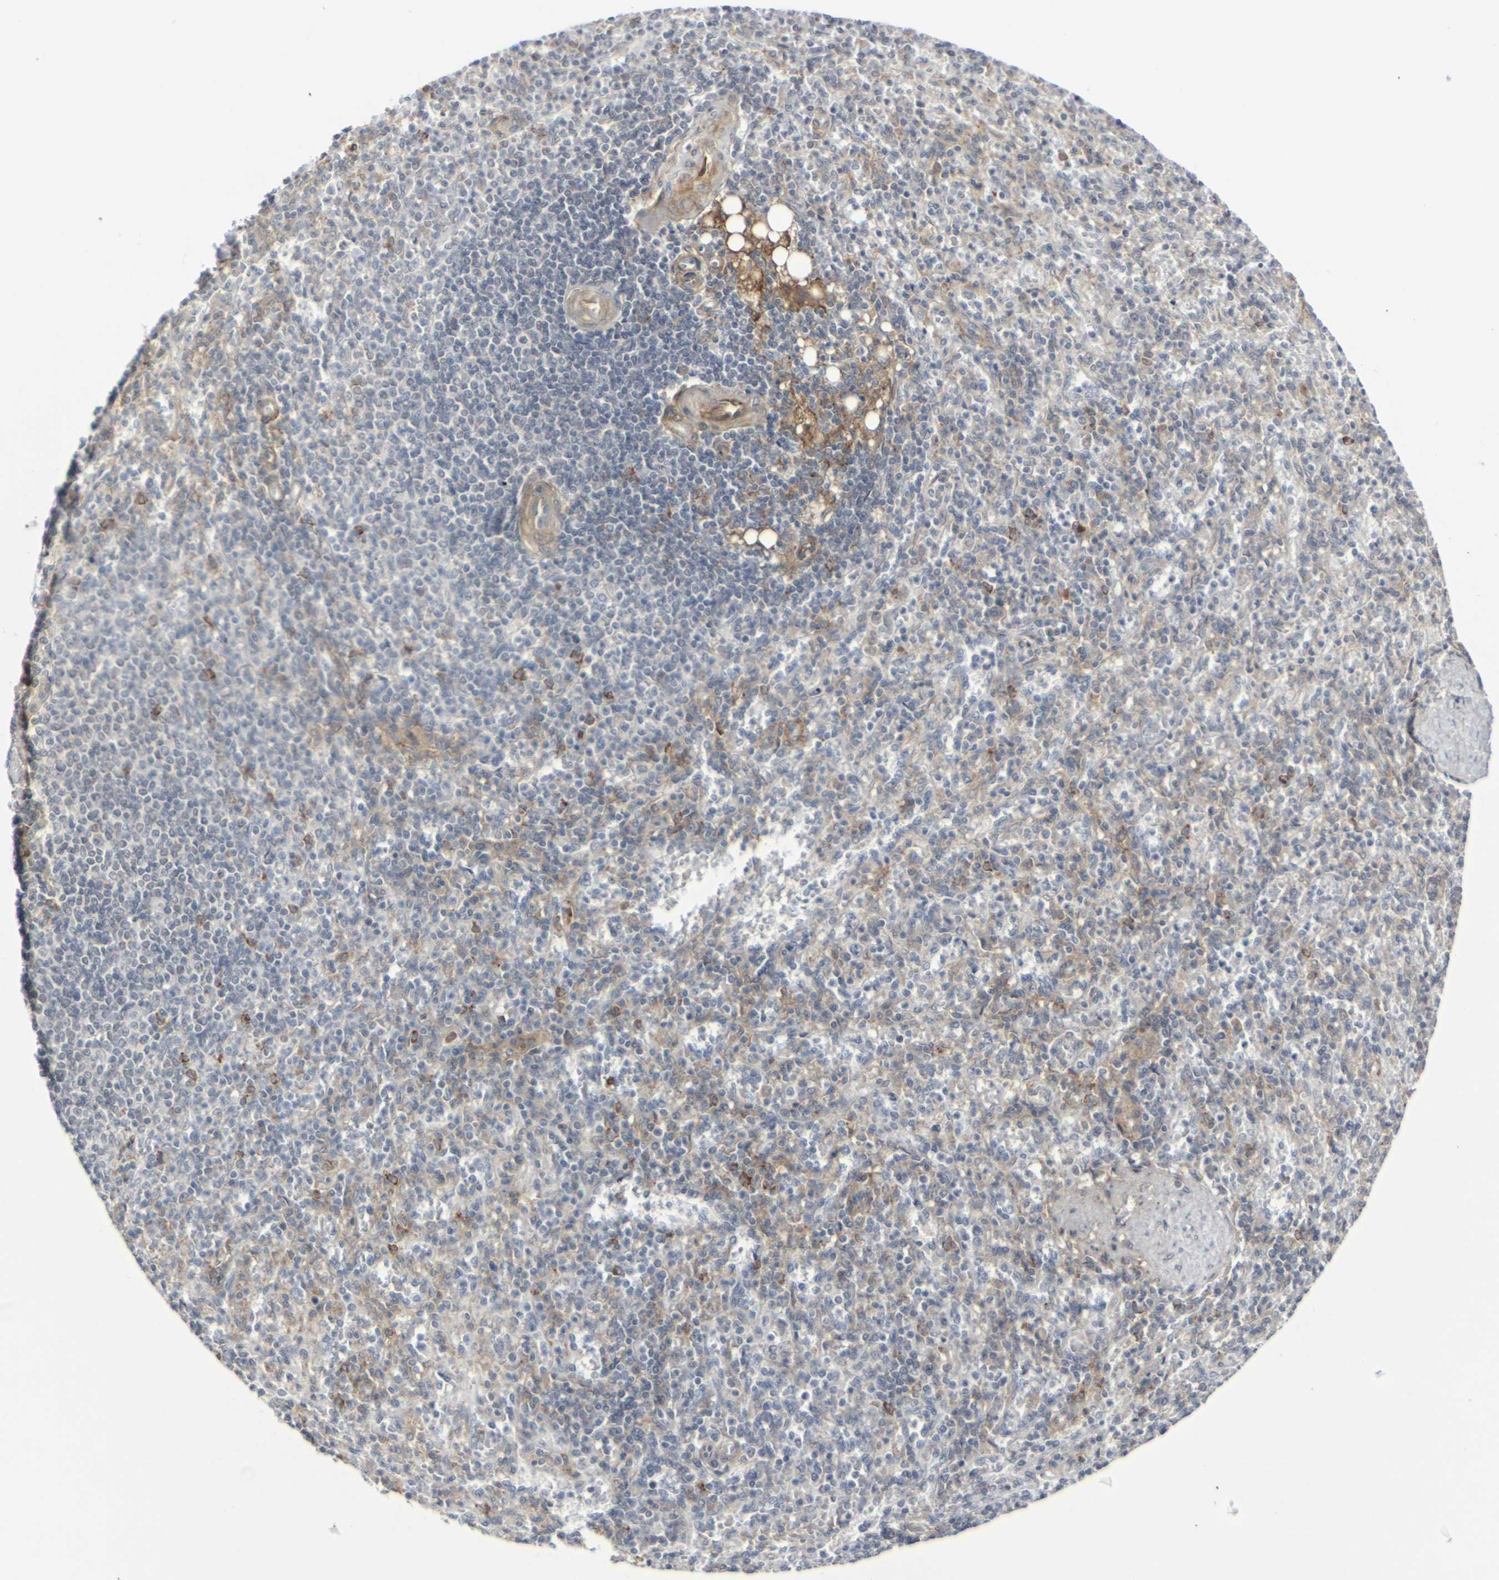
{"staining": {"intensity": "weak", "quantity": "25%-75%", "location": "cytoplasmic/membranous"}, "tissue": "spleen", "cell_type": "Cells in red pulp", "image_type": "normal", "snomed": [{"axis": "morphology", "description": "Normal tissue, NOS"}, {"axis": "topography", "description": "Spleen"}], "caption": "Brown immunohistochemical staining in unremarkable spleen demonstrates weak cytoplasmic/membranous positivity in approximately 25%-75% of cells in red pulp.", "gene": "MYOF", "patient": {"sex": "female", "age": 74}}